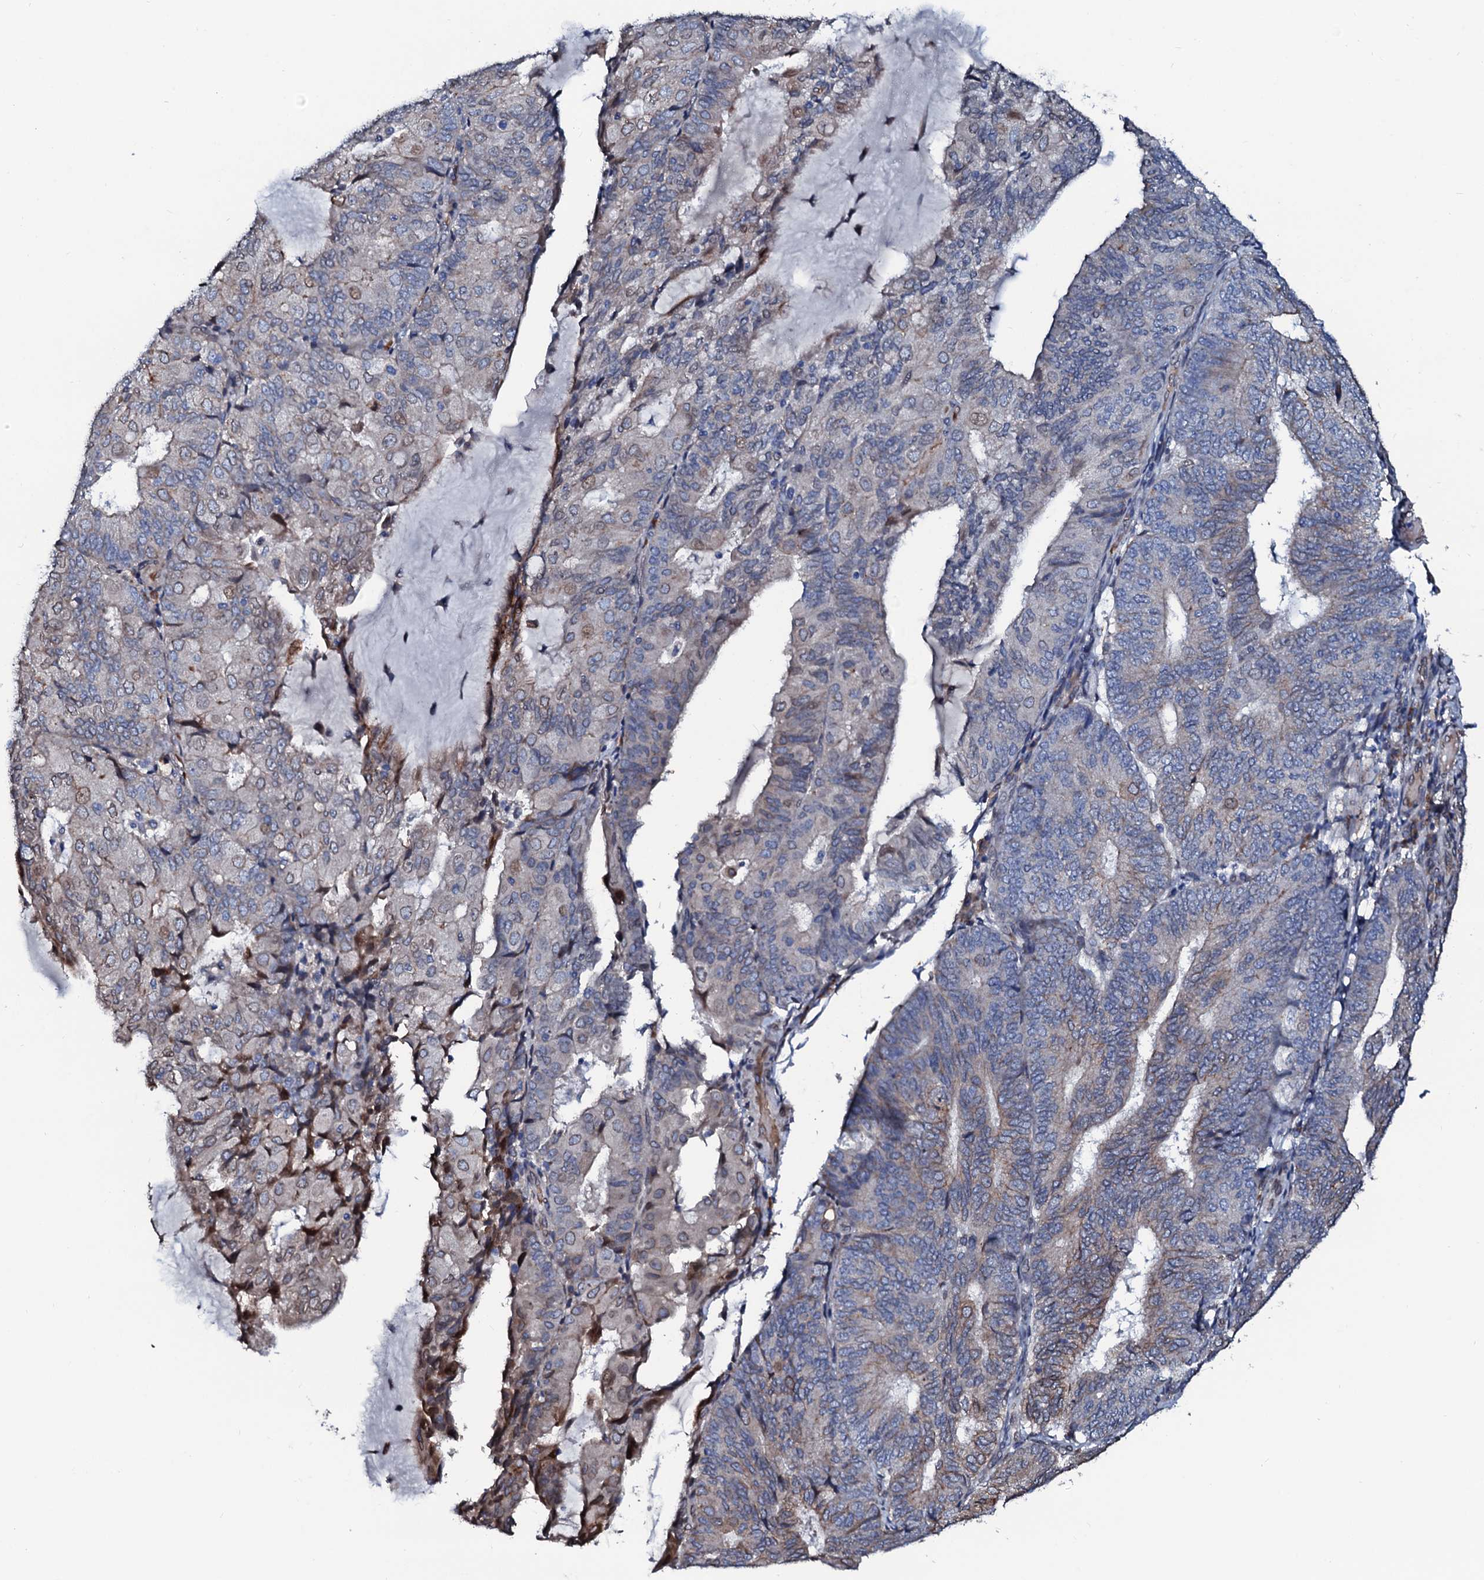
{"staining": {"intensity": "weak", "quantity": "<25%", "location": "cytoplasmic/membranous"}, "tissue": "endometrial cancer", "cell_type": "Tumor cells", "image_type": "cancer", "snomed": [{"axis": "morphology", "description": "Adenocarcinoma, NOS"}, {"axis": "topography", "description": "Endometrium"}], "caption": "Immunohistochemistry (IHC) of endometrial cancer demonstrates no positivity in tumor cells.", "gene": "NRP2", "patient": {"sex": "female", "age": 81}}